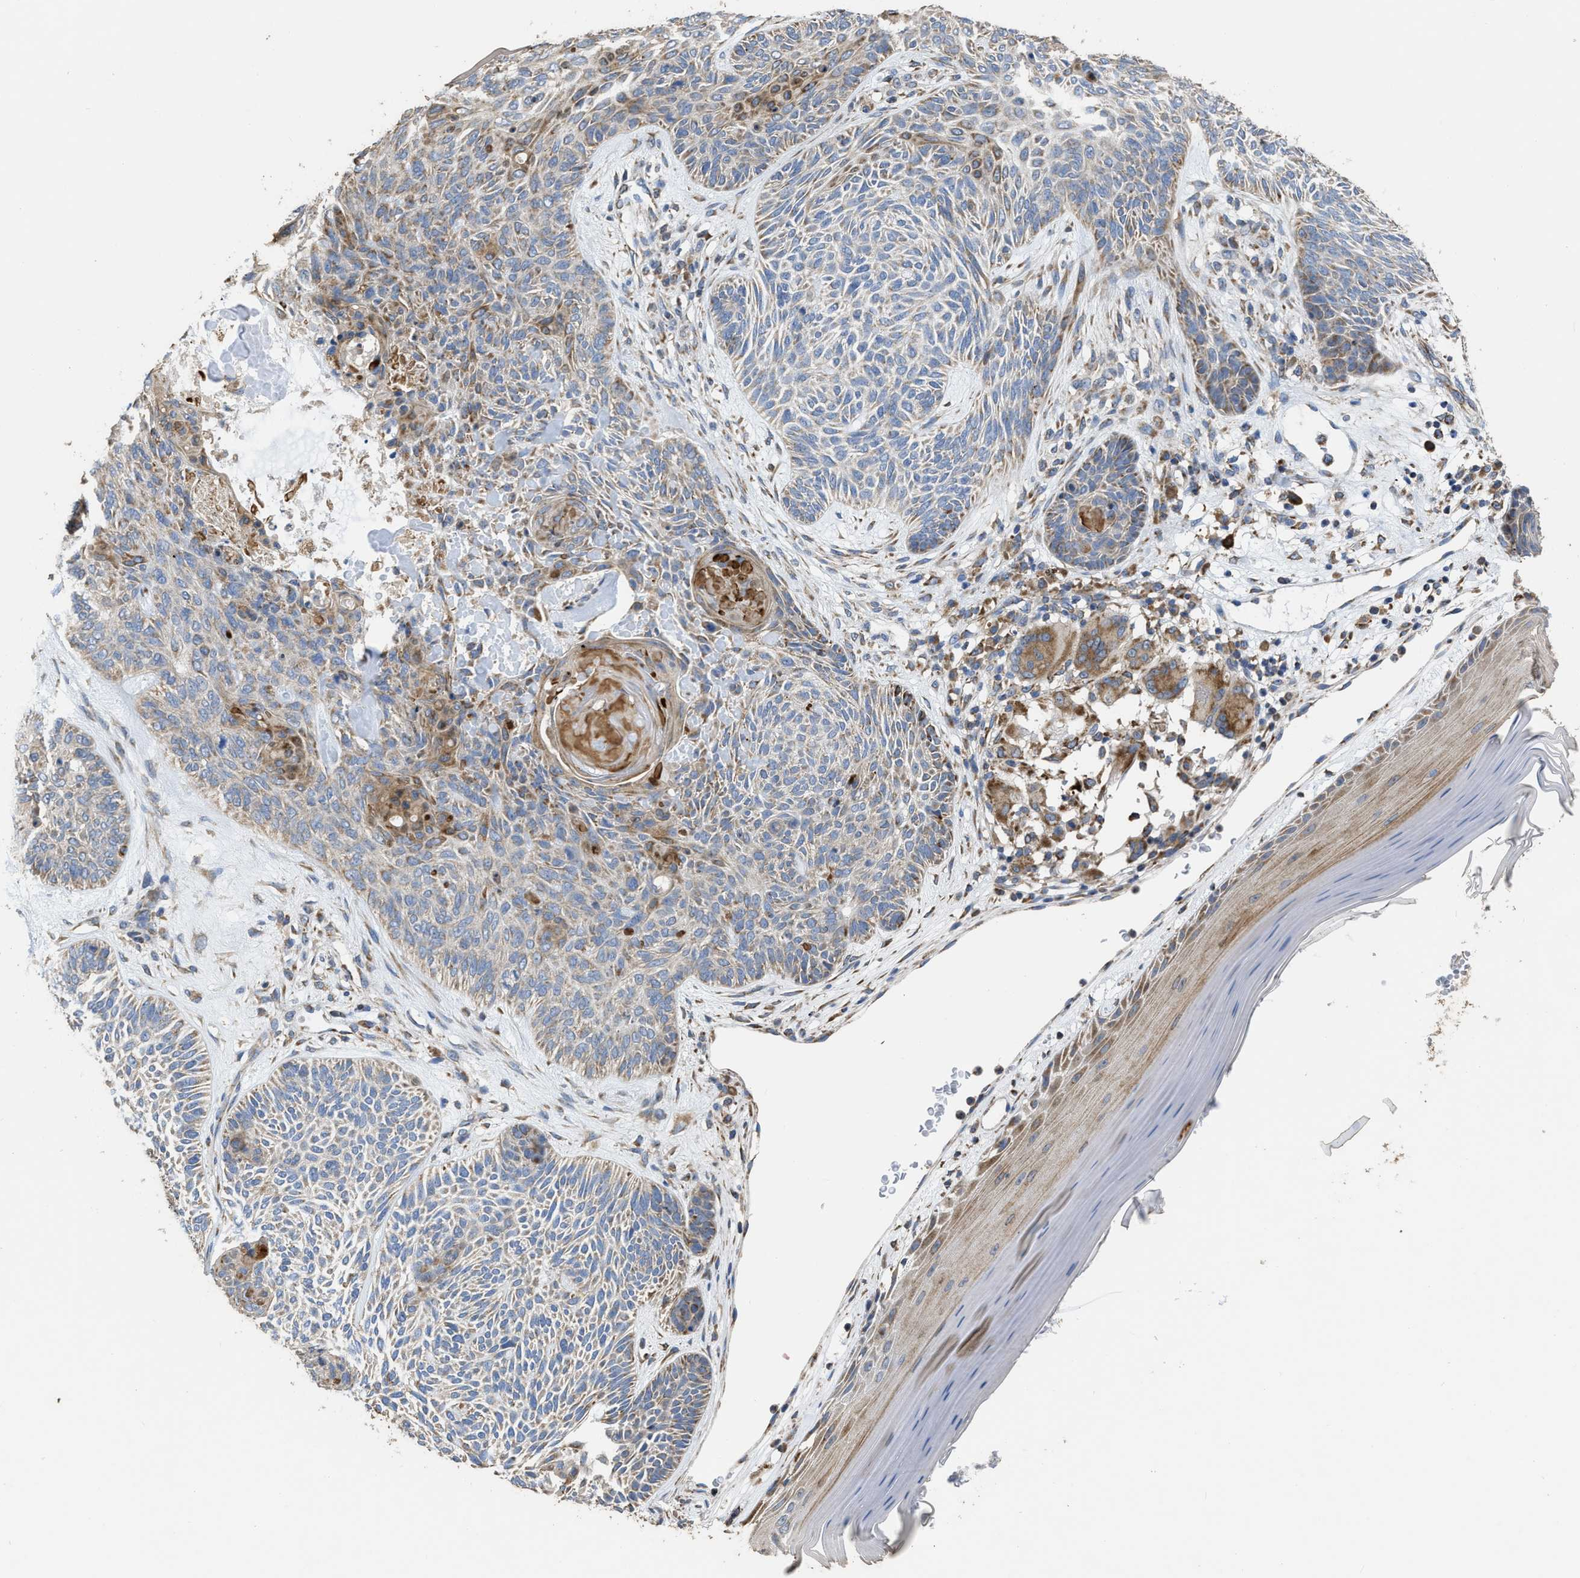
{"staining": {"intensity": "weak", "quantity": "25%-75%", "location": "cytoplasmic/membranous"}, "tissue": "skin cancer", "cell_type": "Tumor cells", "image_type": "cancer", "snomed": [{"axis": "morphology", "description": "Basal cell carcinoma"}, {"axis": "topography", "description": "Skin"}], "caption": "Tumor cells exhibit weak cytoplasmic/membranous staining in approximately 25%-75% of cells in skin basal cell carcinoma.", "gene": "AK2", "patient": {"sex": "male", "age": 55}}